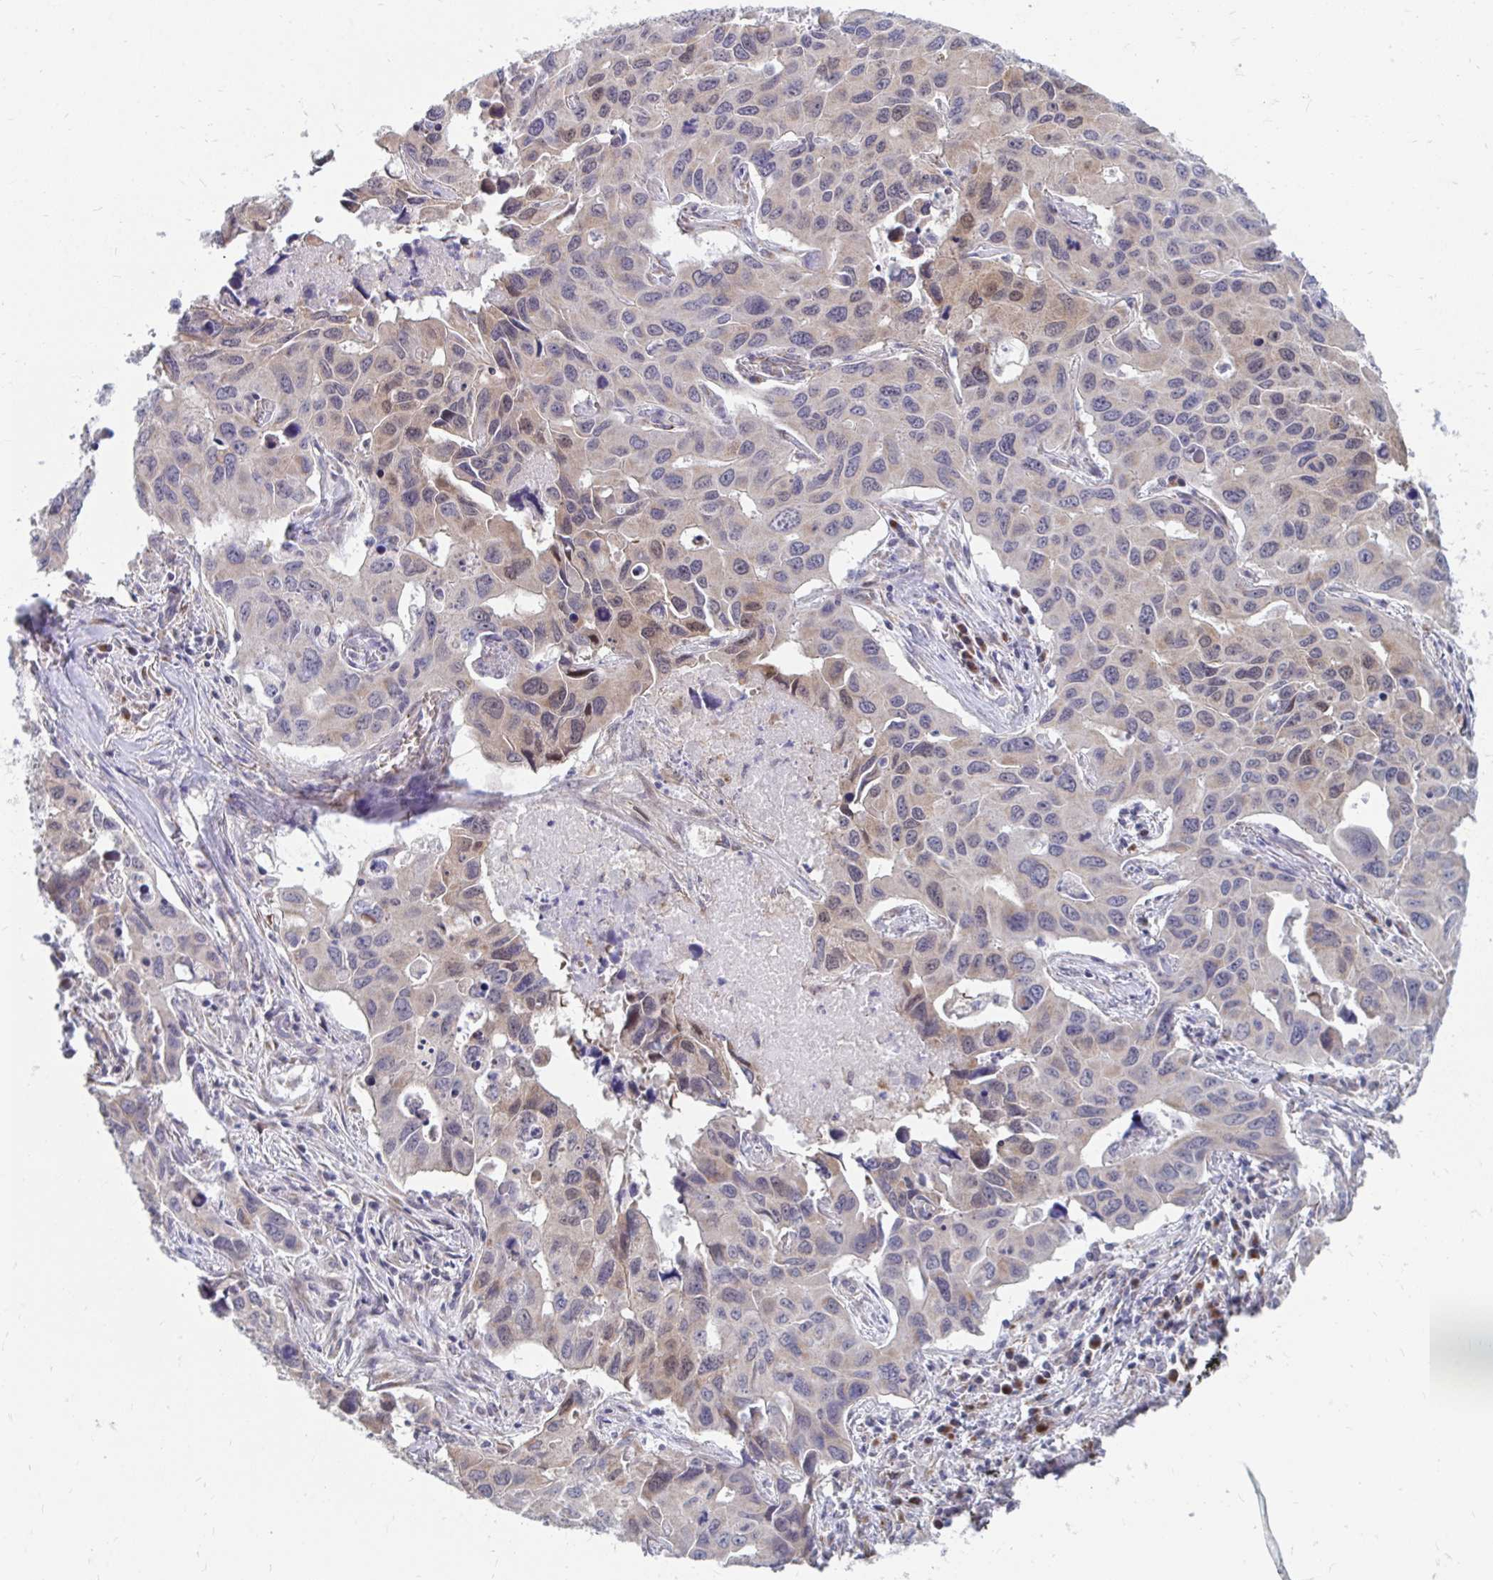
{"staining": {"intensity": "weak", "quantity": "<25%", "location": "cytoplasmic/membranous"}, "tissue": "lung cancer", "cell_type": "Tumor cells", "image_type": "cancer", "snomed": [{"axis": "morphology", "description": "Adenocarcinoma, NOS"}, {"axis": "topography", "description": "Lung"}], "caption": "A high-resolution micrograph shows IHC staining of lung adenocarcinoma, which exhibits no significant positivity in tumor cells.", "gene": "PABIR3", "patient": {"sex": "male", "age": 64}}